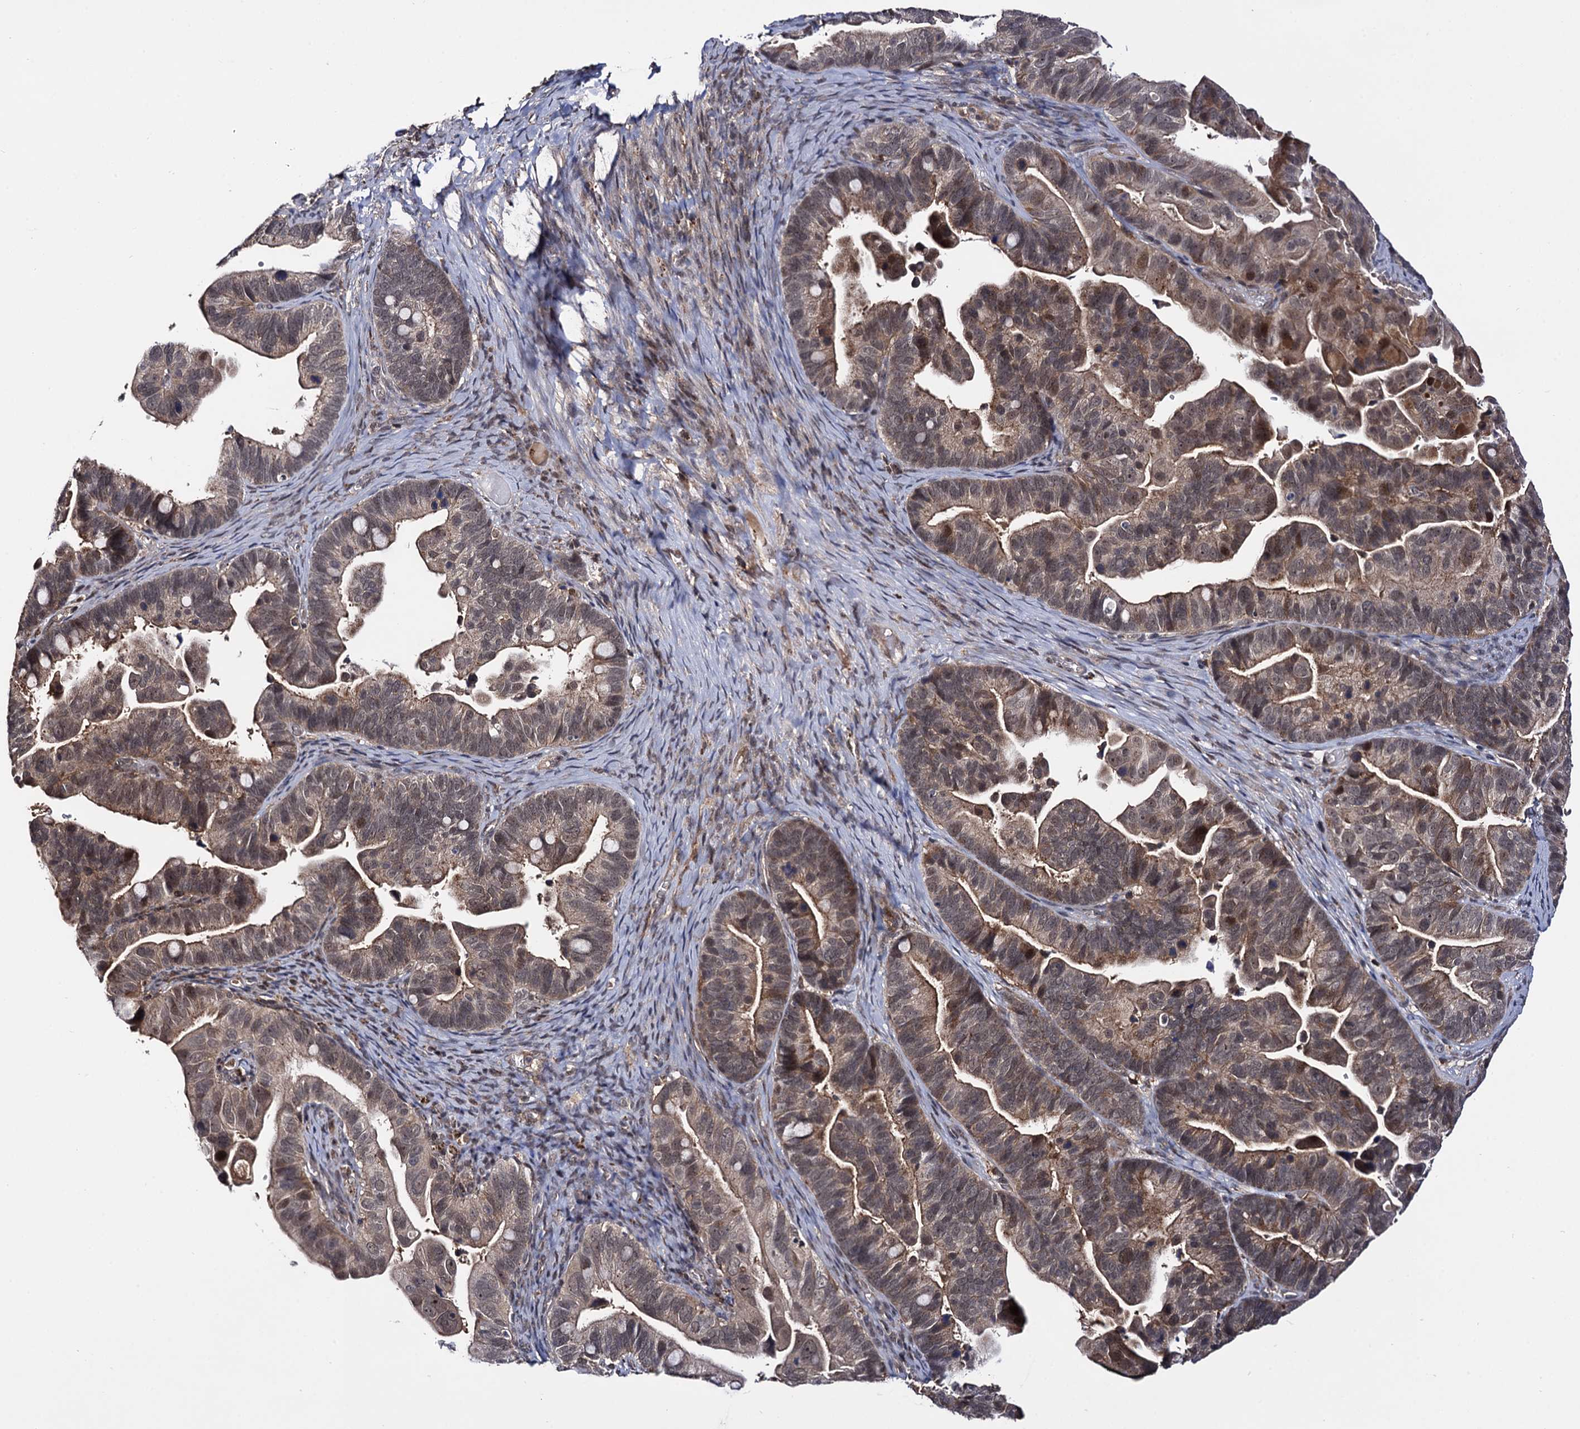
{"staining": {"intensity": "moderate", "quantity": ">75%", "location": "cytoplasmic/membranous,nuclear"}, "tissue": "ovarian cancer", "cell_type": "Tumor cells", "image_type": "cancer", "snomed": [{"axis": "morphology", "description": "Cystadenocarcinoma, serous, NOS"}, {"axis": "topography", "description": "Ovary"}], "caption": "An image of ovarian cancer (serous cystadenocarcinoma) stained for a protein exhibits moderate cytoplasmic/membranous and nuclear brown staining in tumor cells.", "gene": "MICAL2", "patient": {"sex": "female", "age": 56}}